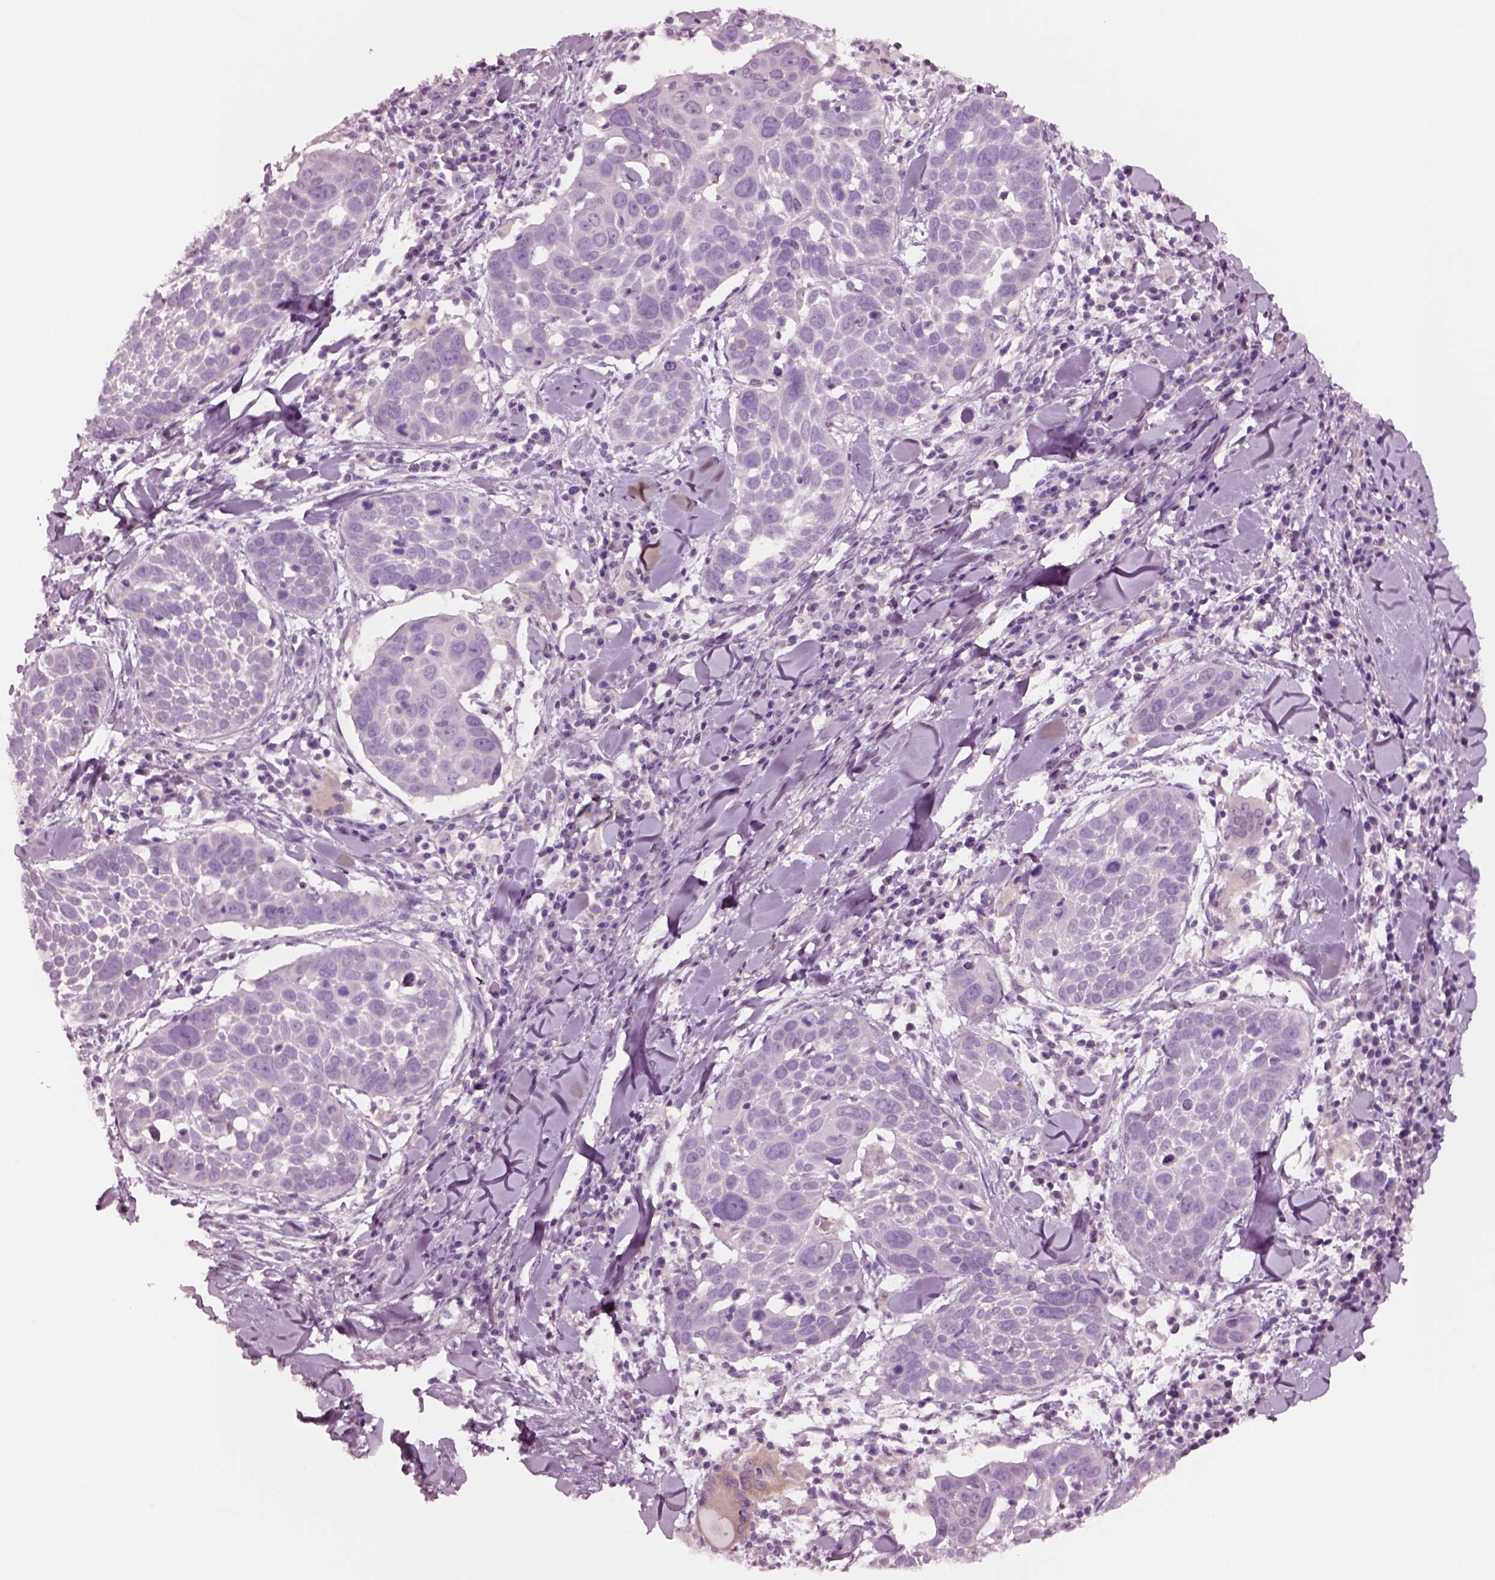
{"staining": {"intensity": "negative", "quantity": "none", "location": "none"}, "tissue": "lung cancer", "cell_type": "Tumor cells", "image_type": "cancer", "snomed": [{"axis": "morphology", "description": "Squamous cell carcinoma, NOS"}, {"axis": "topography", "description": "Lung"}], "caption": "An IHC photomicrograph of lung cancer (squamous cell carcinoma) is shown. There is no staining in tumor cells of lung cancer (squamous cell carcinoma).", "gene": "NMRK2", "patient": {"sex": "male", "age": 57}}